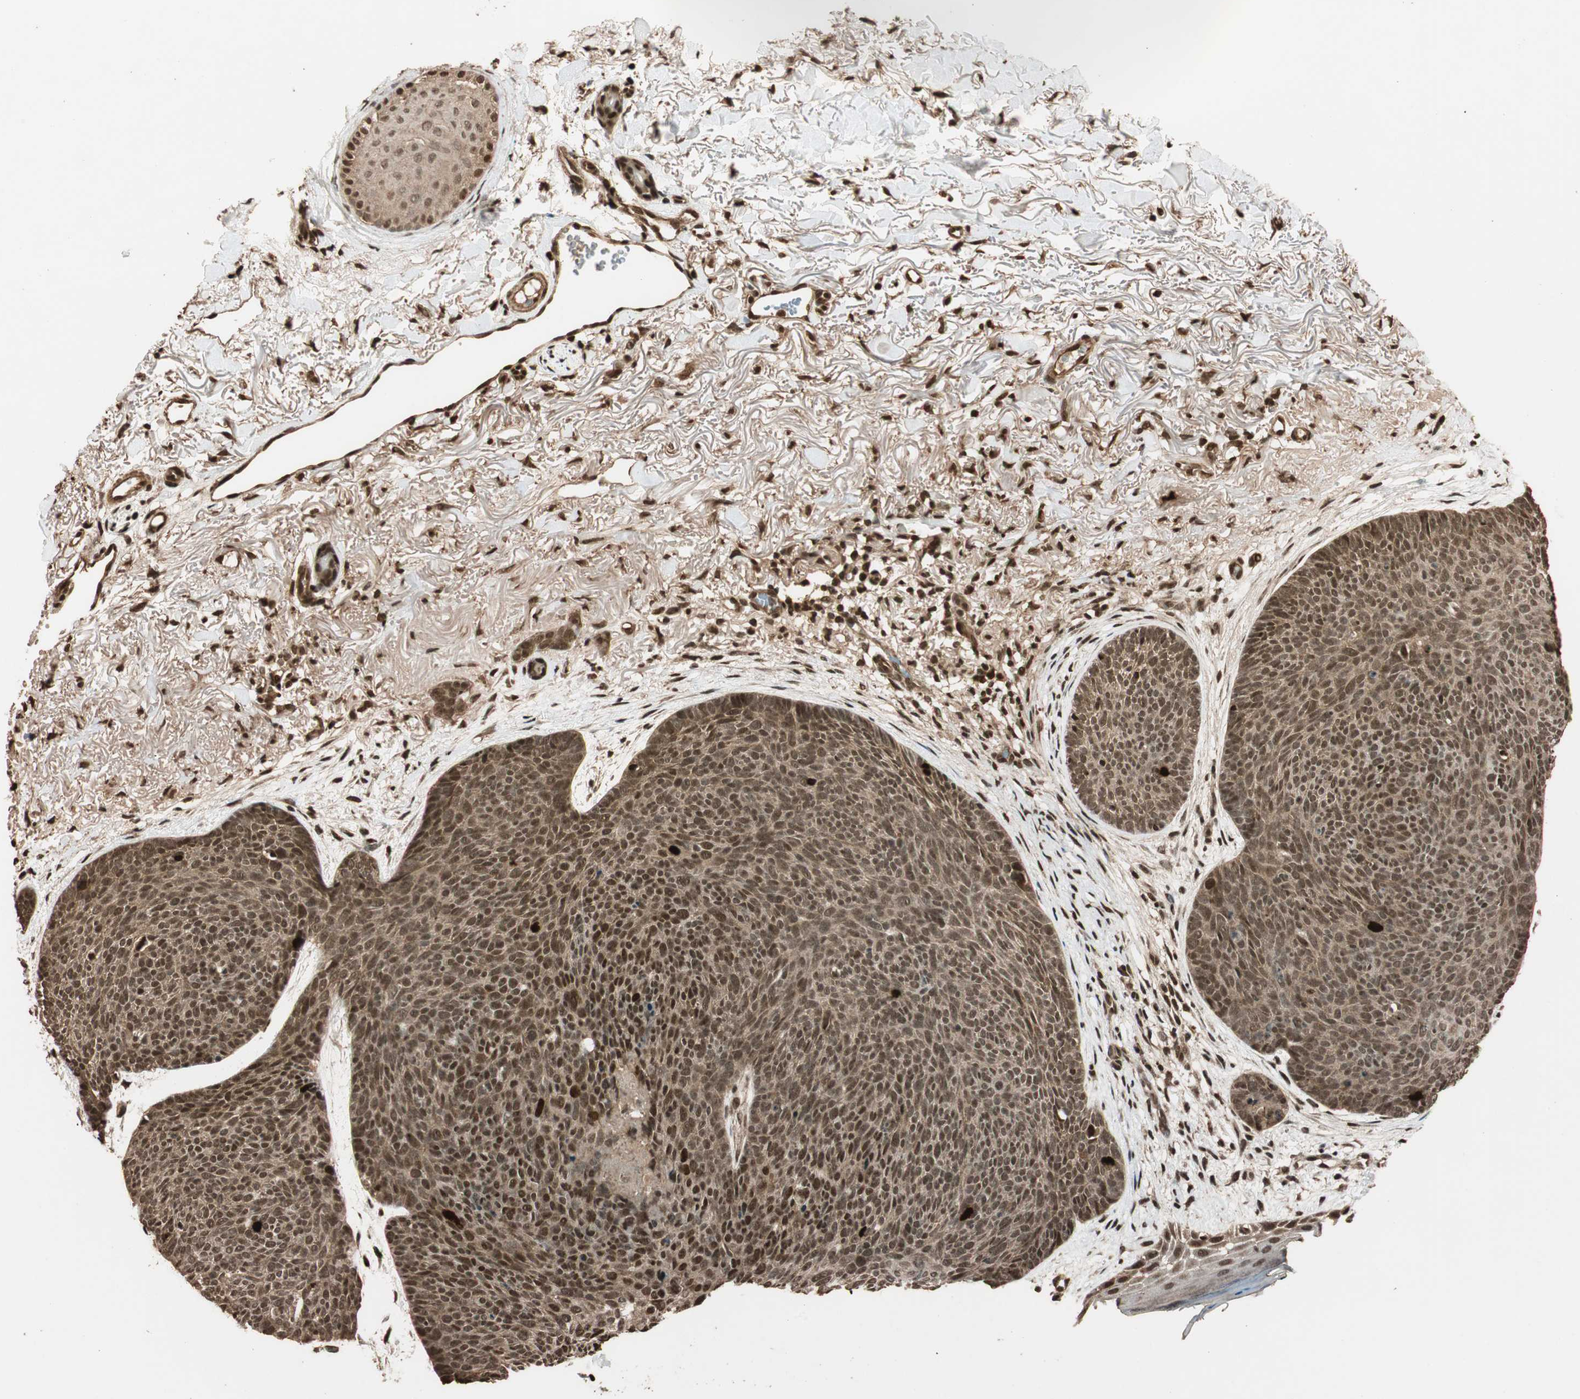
{"staining": {"intensity": "moderate", "quantity": ">75%", "location": "cytoplasmic/membranous,nuclear"}, "tissue": "skin cancer", "cell_type": "Tumor cells", "image_type": "cancer", "snomed": [{"axis": "morphology", "description": "Normal tissue, NOS"}, {"axis": "morphology", "description": "Basal cell carcinoma"}, {"axis": "topography", "description": "Skin"}], "caption": "An immunohistochemistry photomicrograph of neoplastic tissue is shown. Protein staining in brown labels moderate cytoplasmic/membranous and nuclear positivity in skin cancer (basal cell carcinoma) within tumor cells.", "gene": "ALKBH5", "patient": {"sex": "female", "age": 70}}